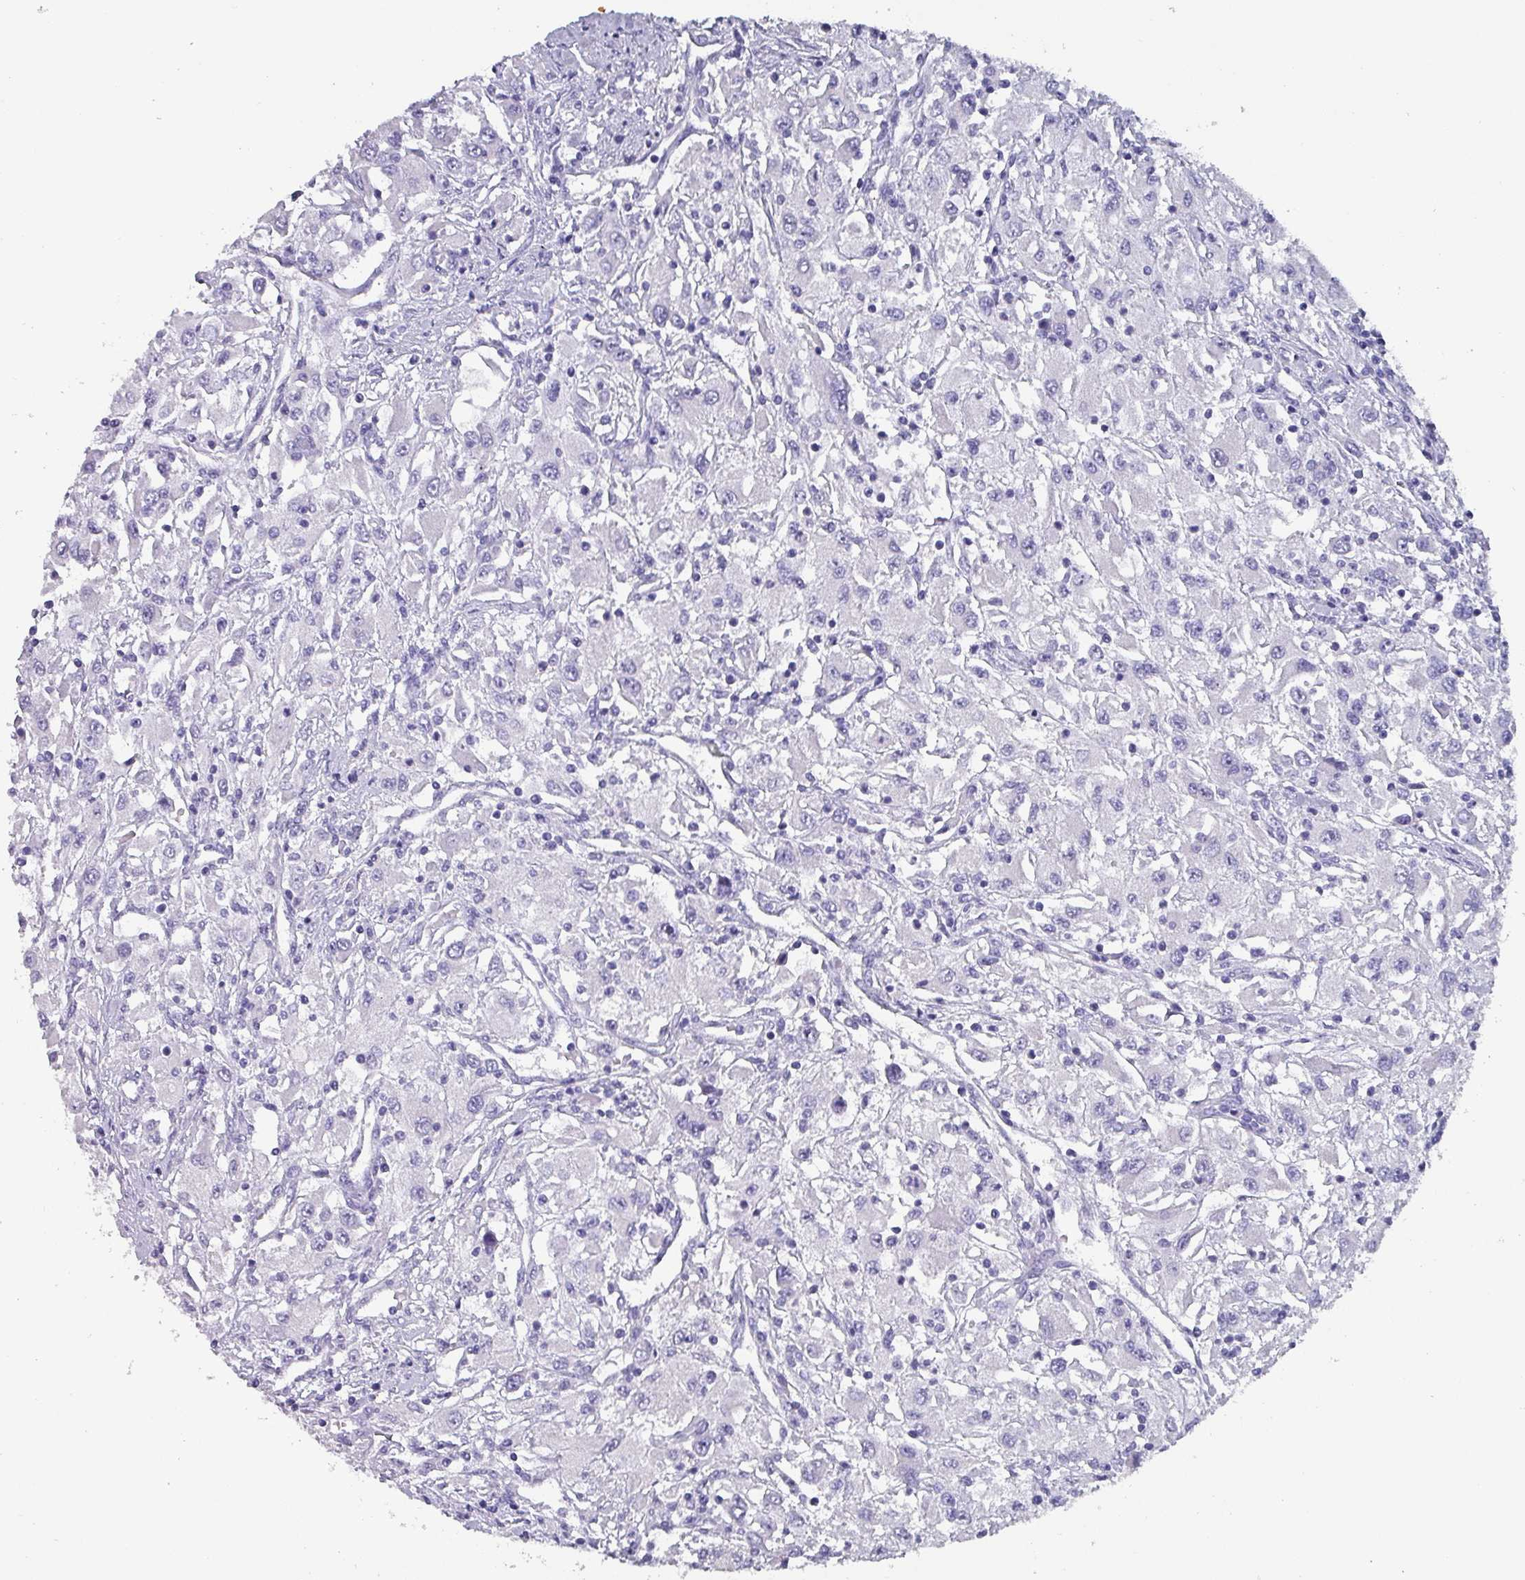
{"staining": {"intensity": "negative", "quantity": "none", "location": "none"}, "tissue": "renal cancer", "cell_type": "Tumor cells", "image_type": "cancer", "snomed": [{"axis": "morphology", "description": "Adenocarcinoma, NOS"}, {"axis": "topography", "description": "Kidney"}], "caption": "Human adenocarcinoma (renal) stained for a protein using immunohistochemistry (IHC) shows no positivity in tumor cells.", "gene": "INS-IGF2", "patient": {"sex": "female", "age": 67}}